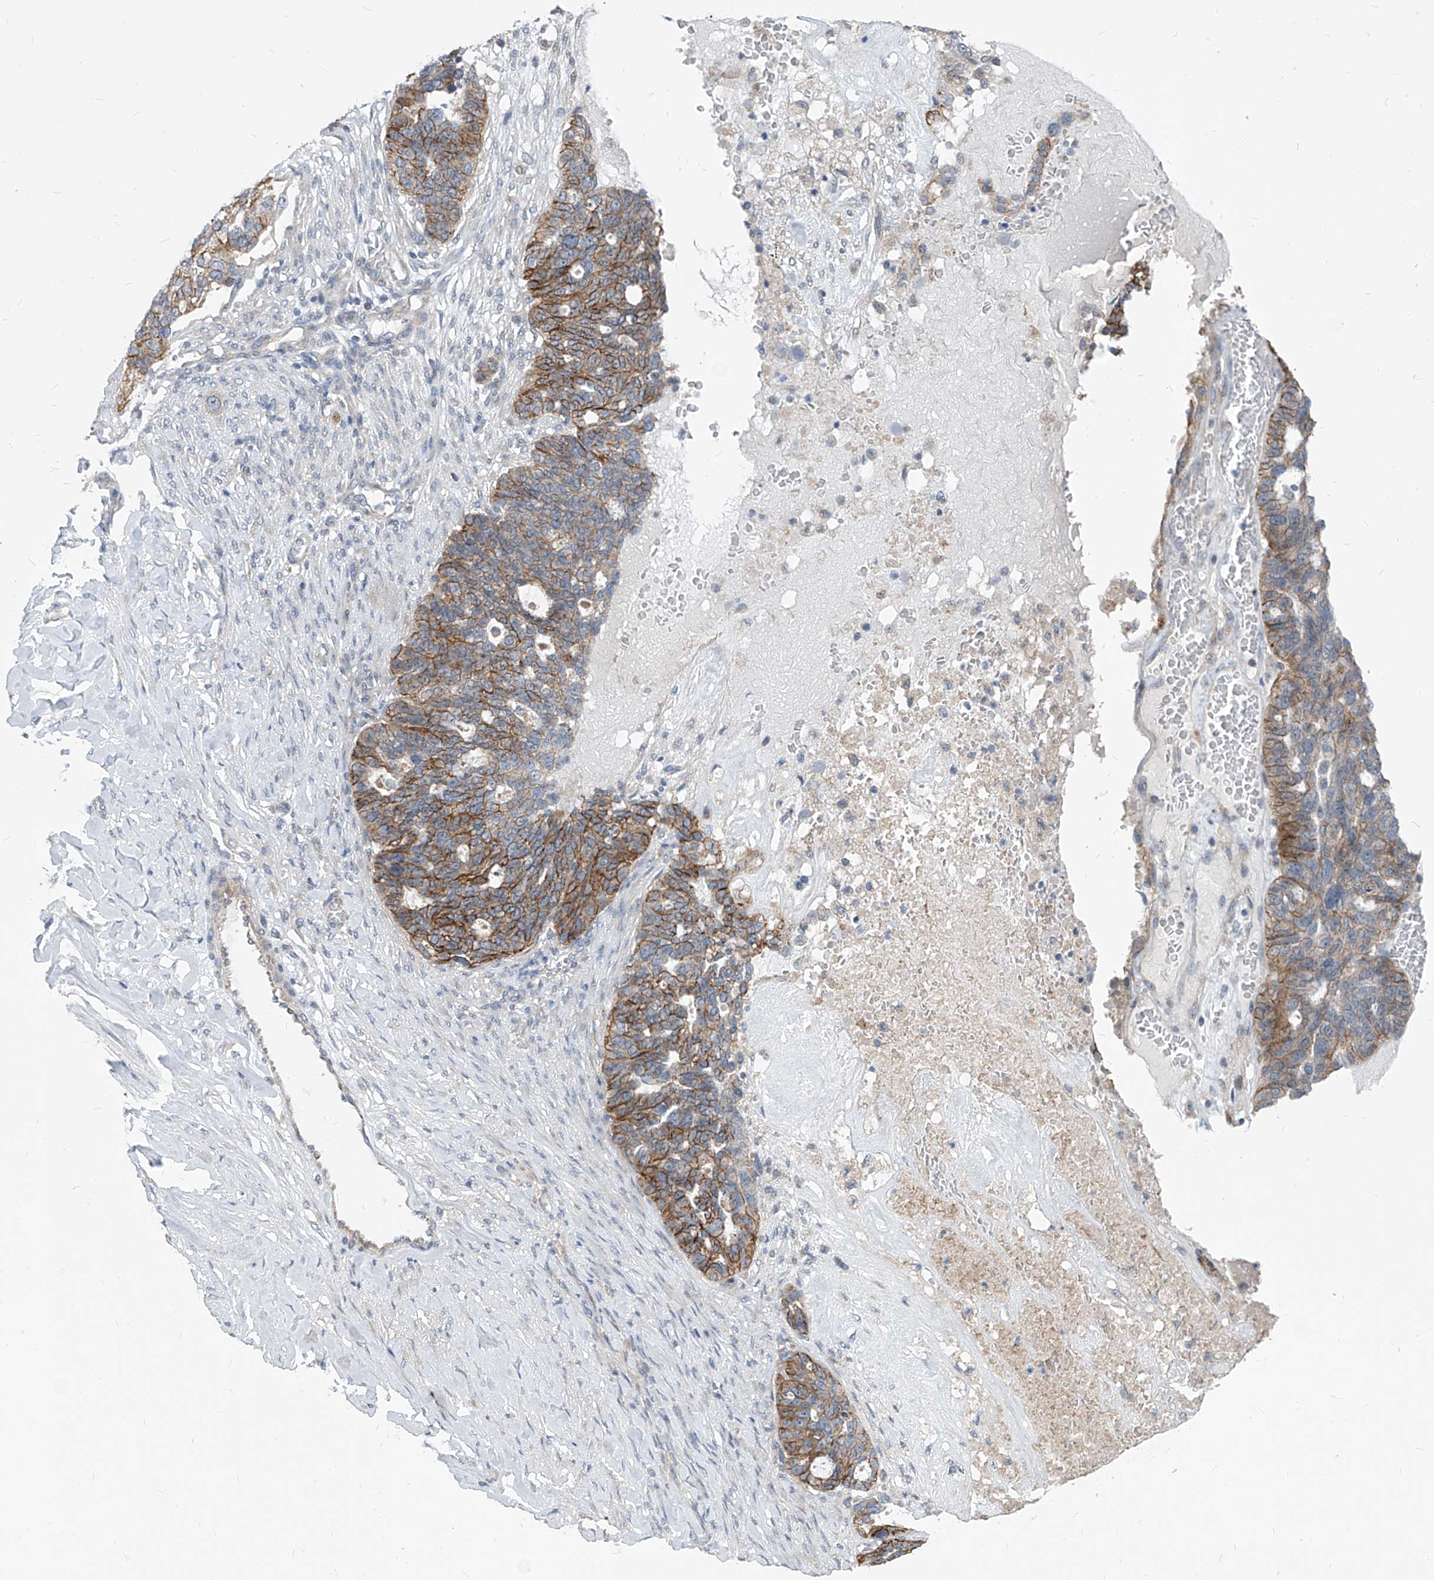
{"staining": {"intensity": "moderate", "quantity": ">75%", "location": "cytoplasmic/membranous"}, "tissue": "ovarian cancer", "cell_type": "Tumor cells", "image_type": "cancer", "snomed": [{"axis": "morphology", "description": "Cystadenocarcinoma, serous, NOS"}, {"axis": "topography", "description": "Soft tissue"}, {"axis": "topography", "description": "Ovary"}], "caption": "Immunohistochemistry (IHC) of ovarian serous cystadenocarcinoma displays medium levels of moderate cytoplasmic/membranous staining in about >75% of tumor cells. The protein is stained brown, and the nuclei are stained in blue (DAB (3,3'-diaminobenzidine) IHC with brightfield microscopy, high magnification).", "gene": "AGPS", "patient": {"sex": "female", "age": 57}}